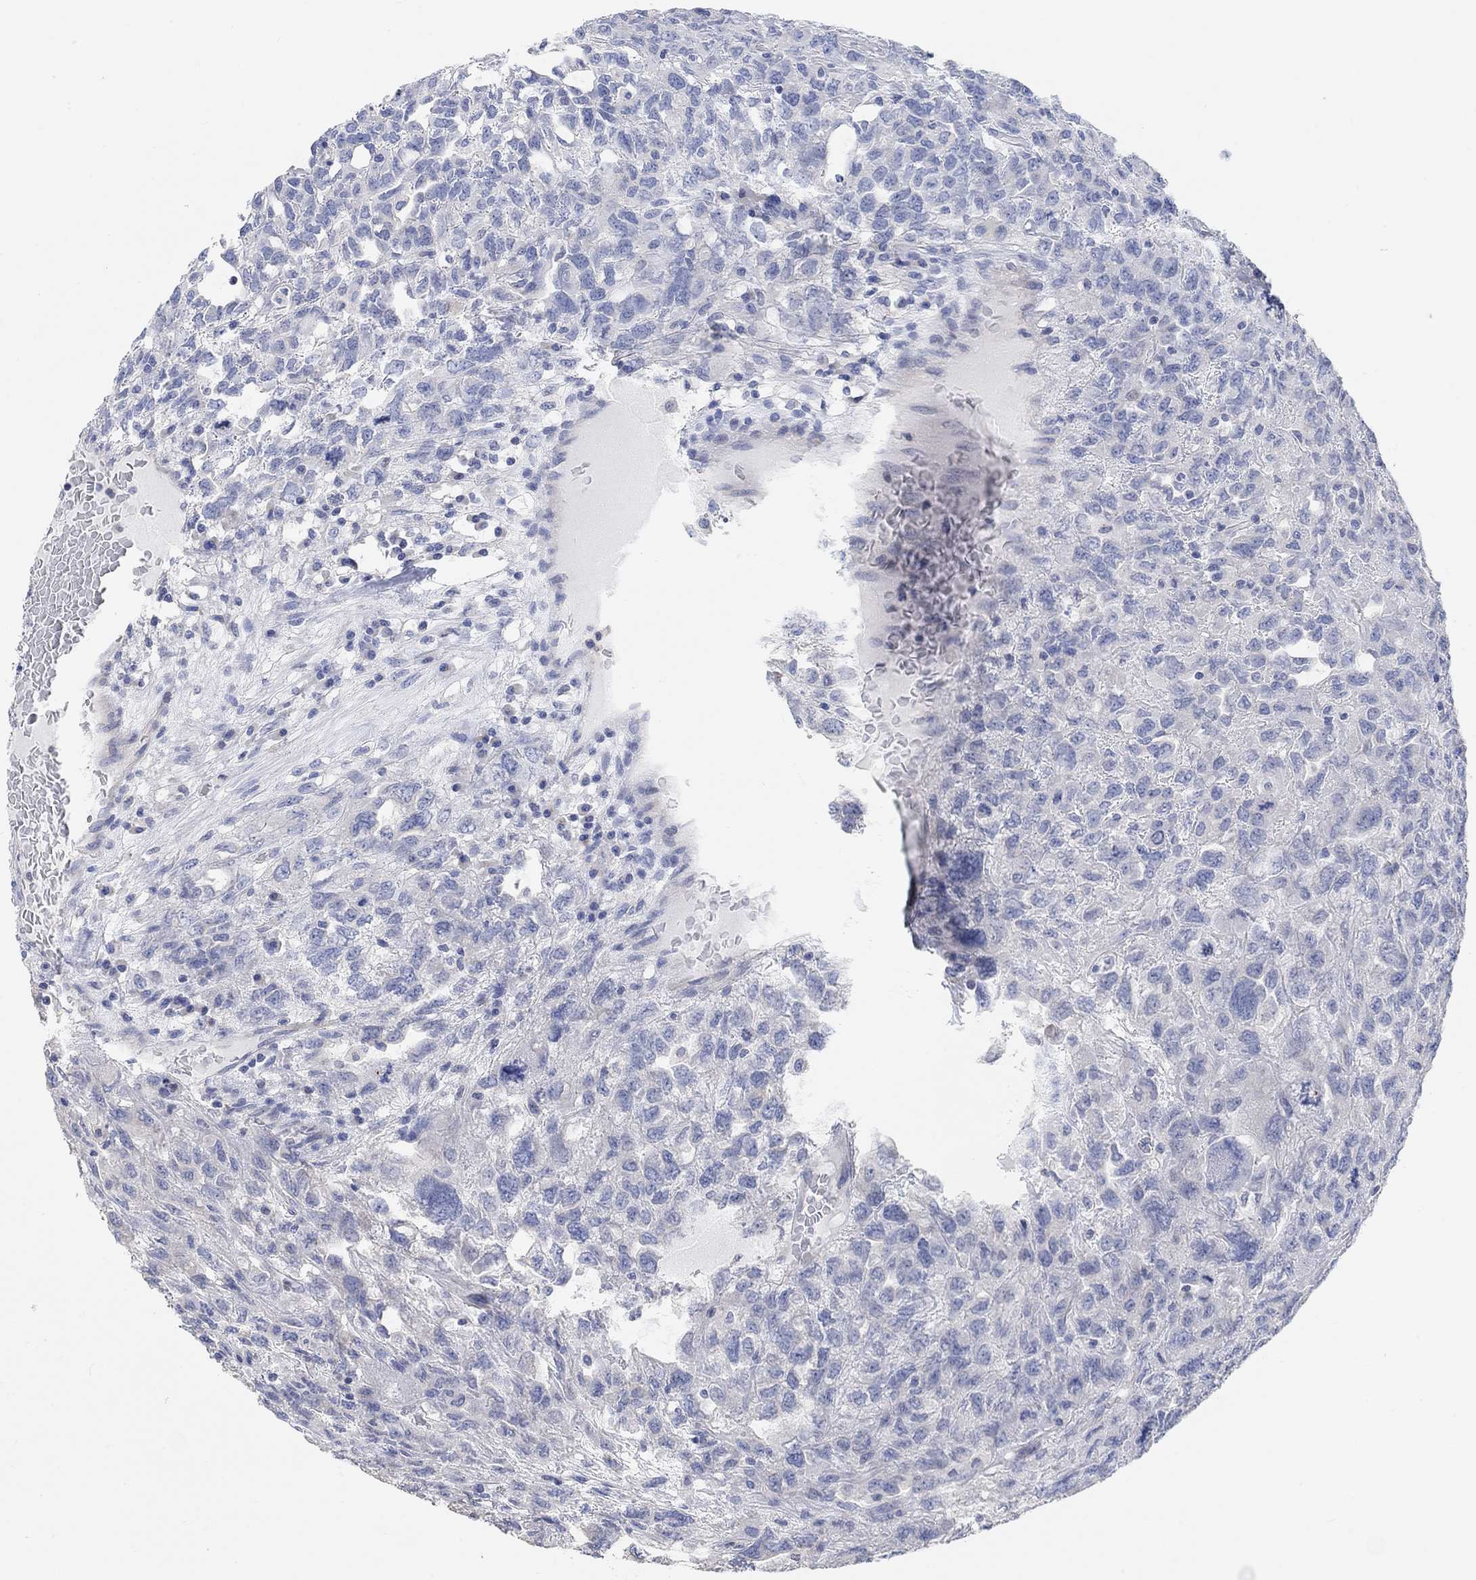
{"staining": {"intensity": "negative", "quantity": "none", "location": "none"}, "tissue": "testis cancer", "cell_type": "Tumor cells", "image_type": "cancer", "snomed": [{"axis": "morphology", "description": "Seminoma, NOS"}, {"axis": "topography", "description": "Testis"}], "caption": "Immunohistochemistry (IHC) photomicrograph of human testis cancer stained for a protein (brown), which displays no expression in tumor cells.", "gene": "NLRP14", "patient": {"sex": "male", "age": 52}}